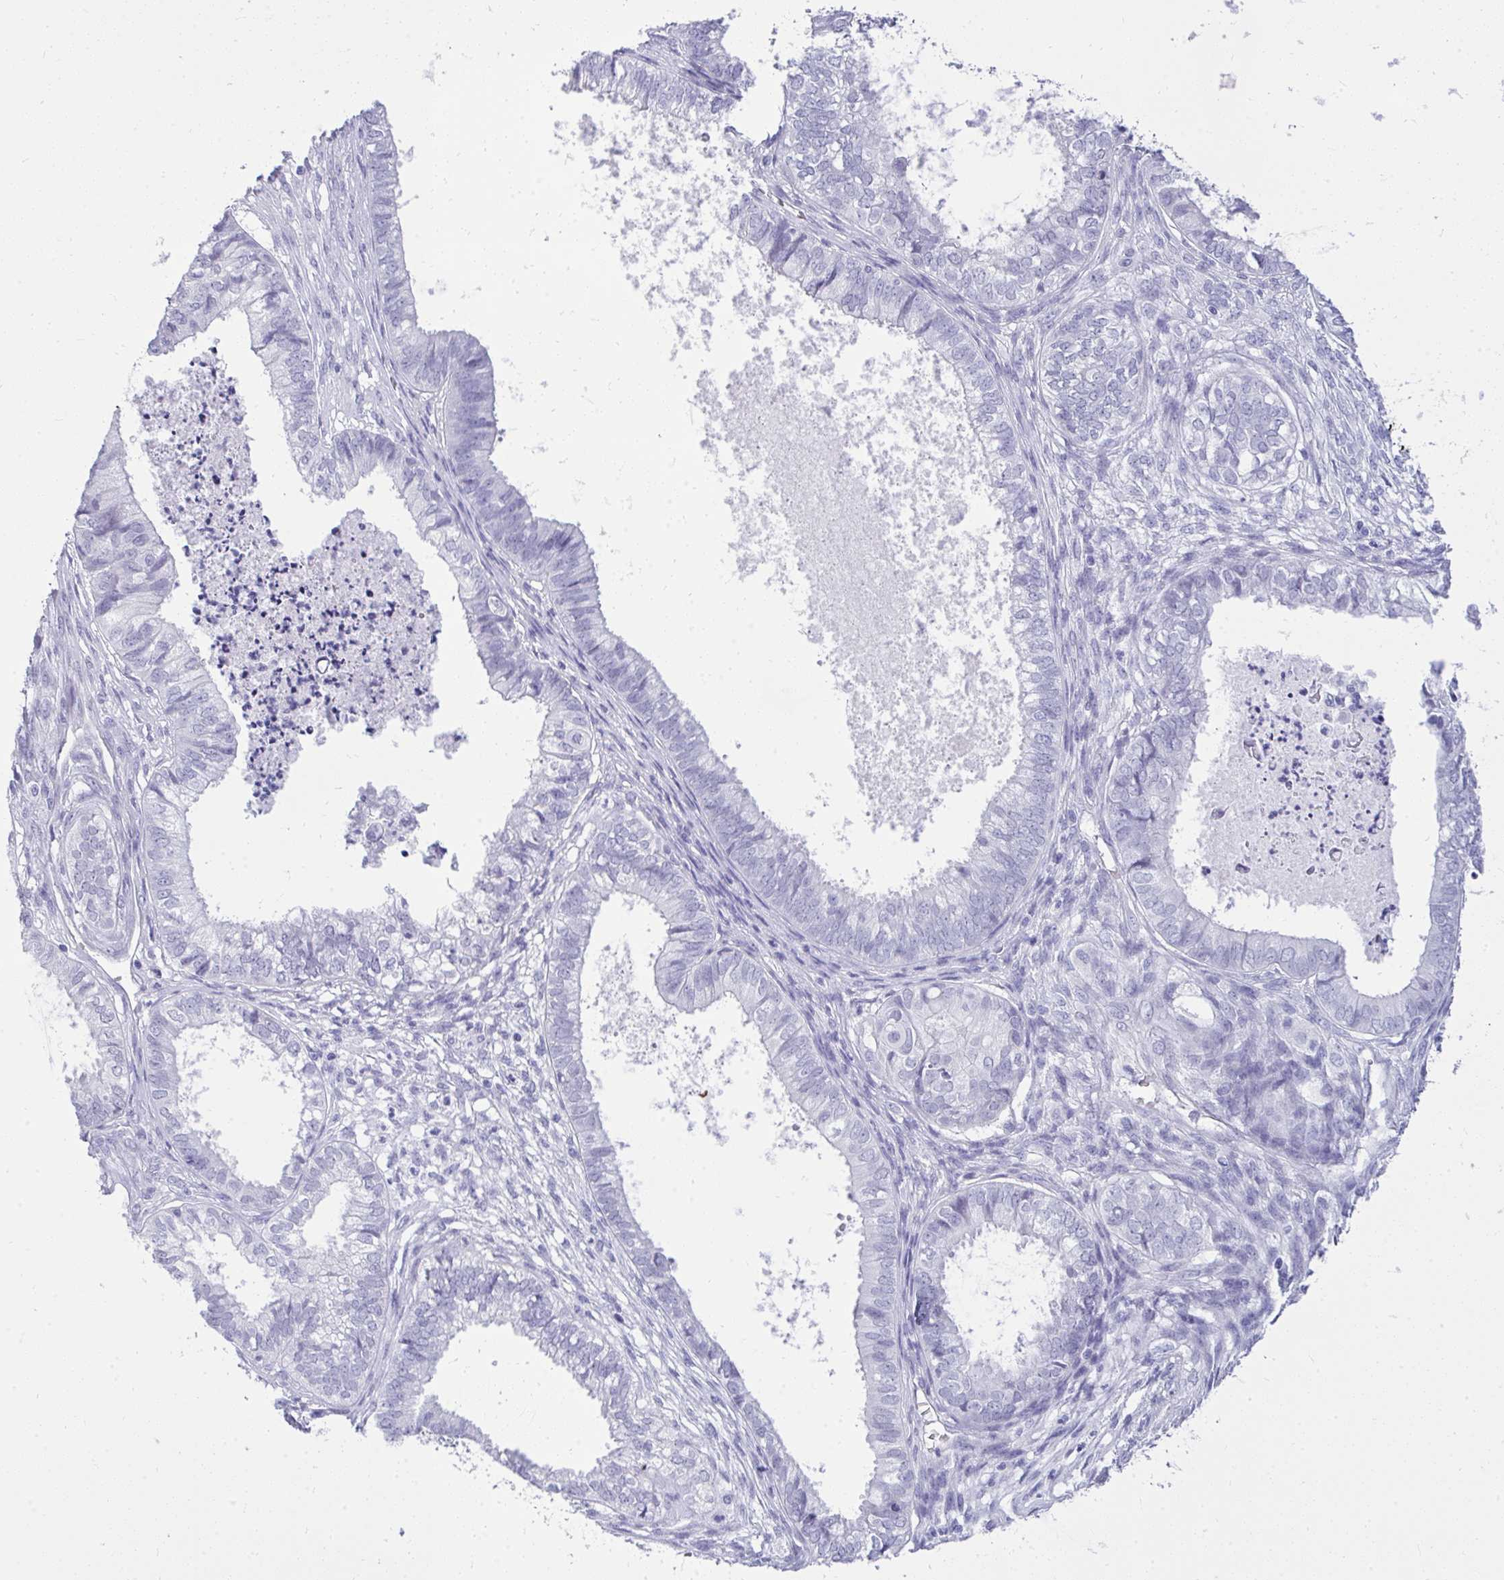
{"staining": {"intensity": "negative", "quantity": "none", "location": "none"}, "tissue": "ovarian cancer", "cell_type": "Tumor cells", "image_type": "cancer", "snomed": [{"axis": "morphology", "description": "Carcinoma, endometroid"}, {"axis": "topography", "description": "Ovary"}], "caption": "Tumor cells show no significant positivity in ovarian cancer (endometroid carcinoma). (Stains: DAB (3,3'-diaminobenzidine) immunohistochemistry (IHC) with hematoxylin counter stain, Microscopy: brightfield microscopy at high magnification).", "gene": "PRM2", "patient": {"sex": "female", "age": 64}}